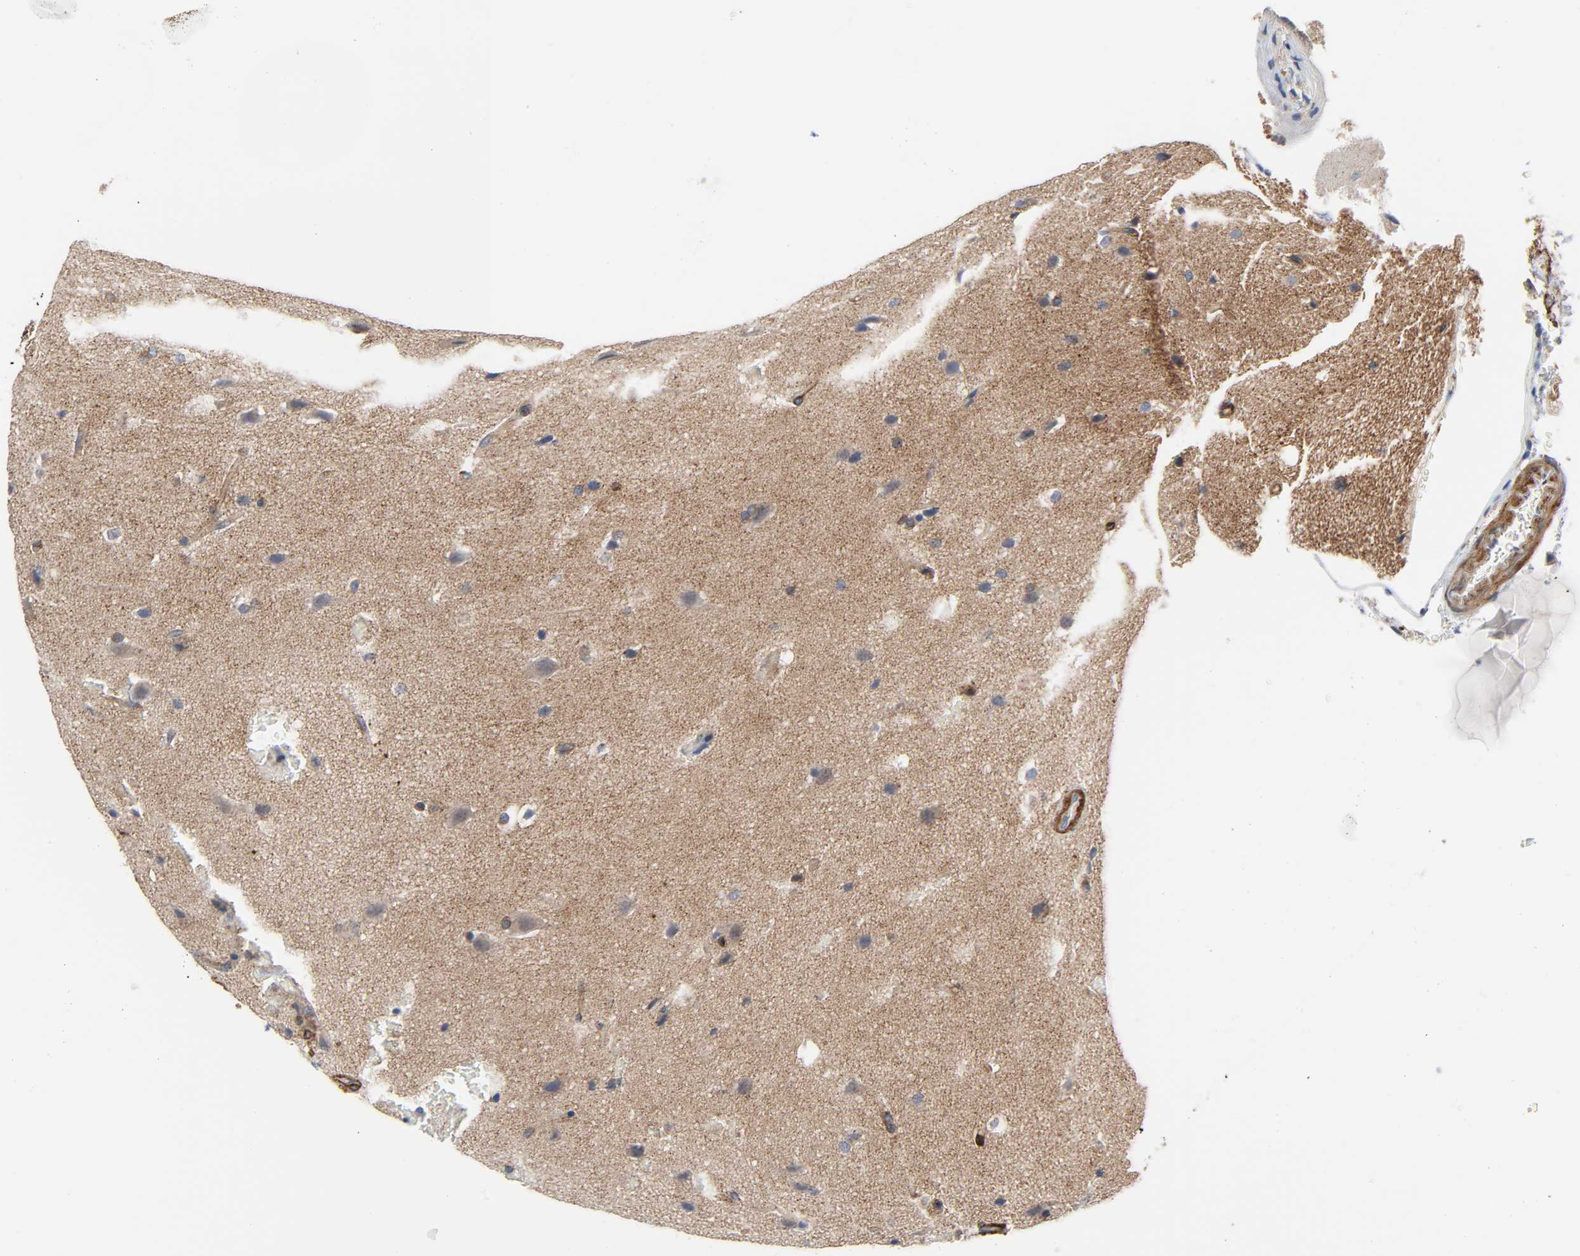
{"staining": {"intensity": "weak", "quantity": "25%-75%", "location": "cytoplasmic/membranous"}, "tissue": "glioma", "cell_type": "Tumor cells", "image_type": "cancer", "snomed": [{"axis": "morphology", "description": "Glioma, malignant, Low grade"}, {"axis": "topography", "description": "Cerebral cortex"}], "caption": "Immunohistochemistry (IHC) micrograph of malignant low-grade glioma stained for a protein (brown), which exhibits low levels of weak cytoplasmic/membranous positivity in about 25%-75% of tumor cells.", "gene": "ARHGAP1", "patient": {"sex": "female", "age": 47}}